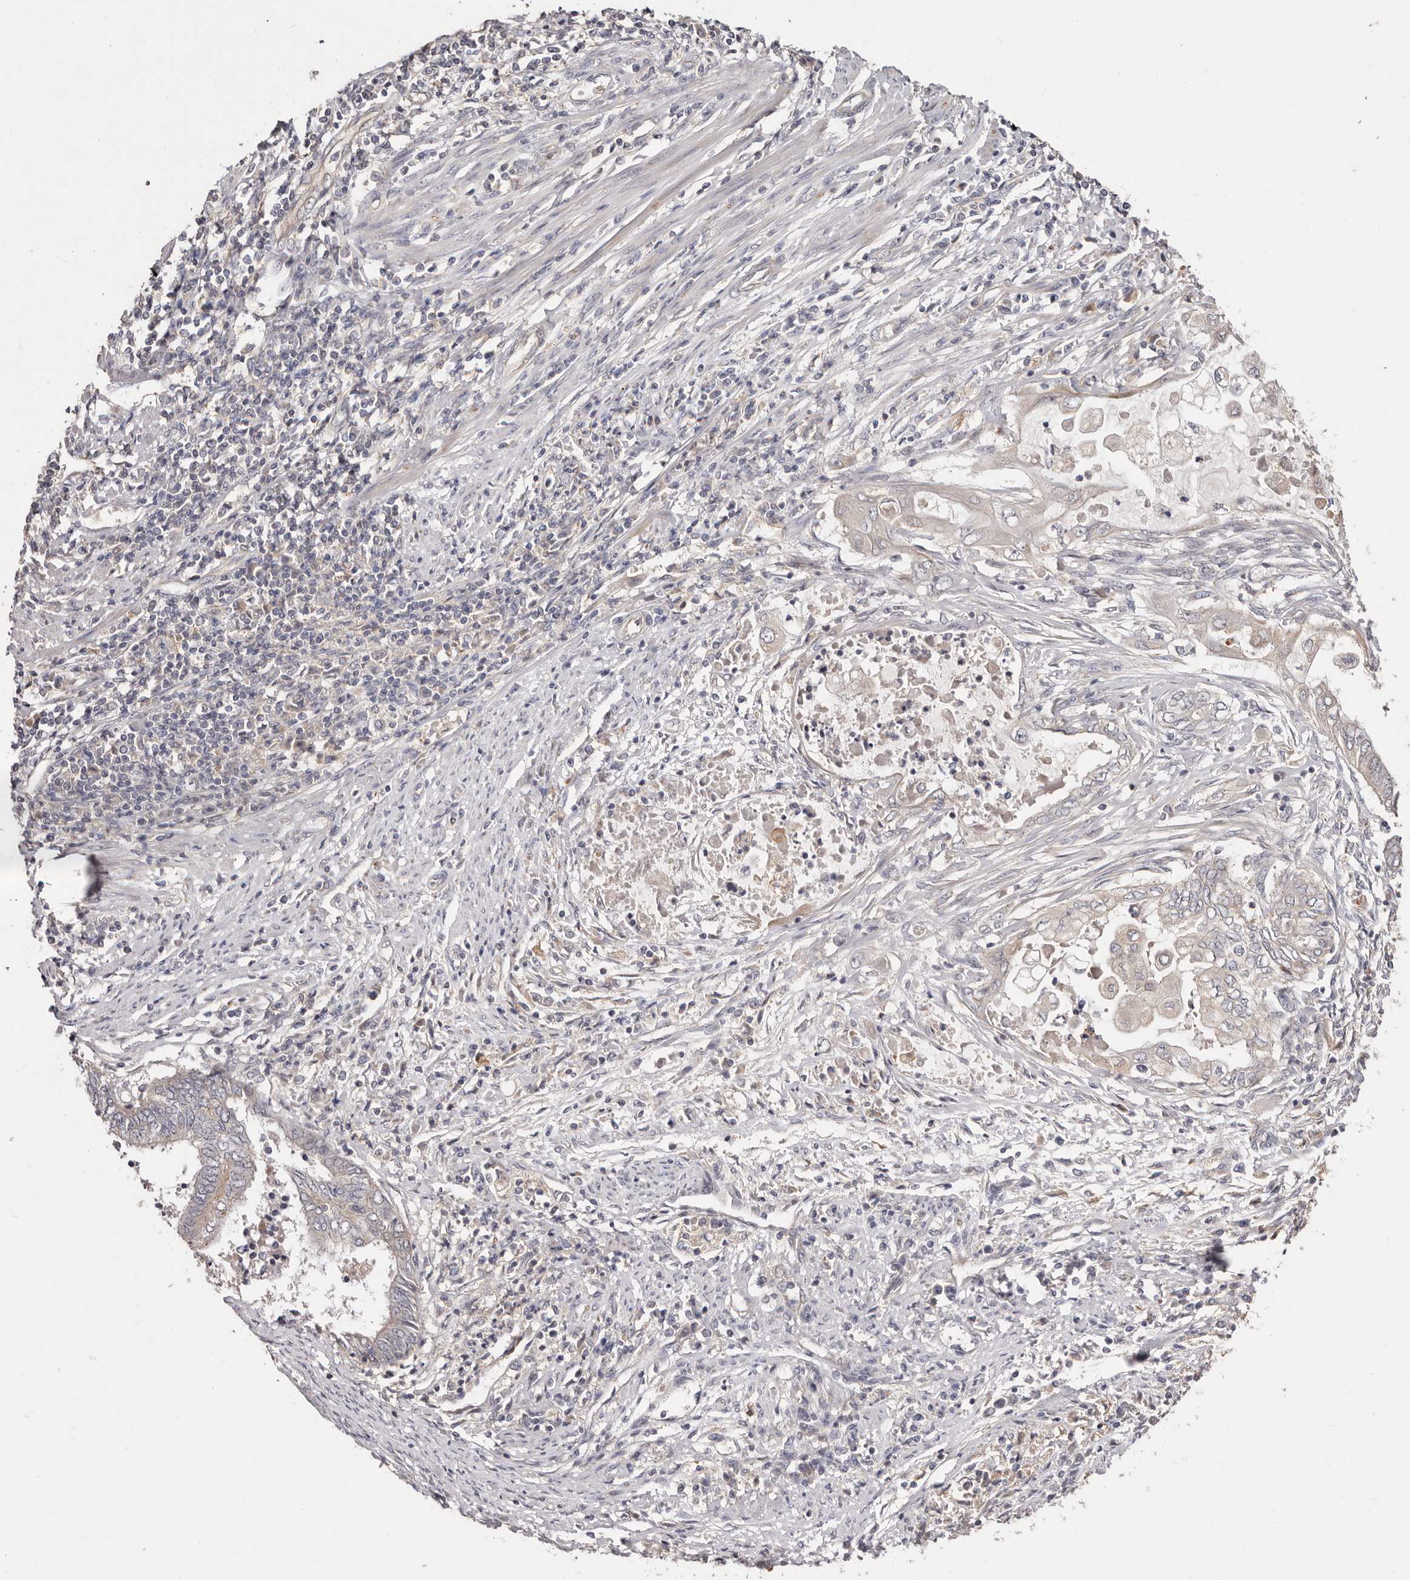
{"staining": {"intensity": "negative", "quantity": "none", "location": "none"}, "tissue": "endometrial cancer", "cell_type": "Tumor cells", "image_type": "cancer", "snomed": [{"axis": "morphology", "description": "Adenocarcinoma, NOS"}, {"axis": "topography", "description": "Uterus"}, {"axis": "topography", "description": "Endometrium"}], "caption": "Immunohistochemistry (IHC) image of neoplastic tissue: adenocarcinoma (endometrial) stained with DAB (3,3'-diaminobenzidine) displays no significant protein expression in tumor cells.", "gene": "THBS3", "patient": {"sex": "female", "age": 70}}